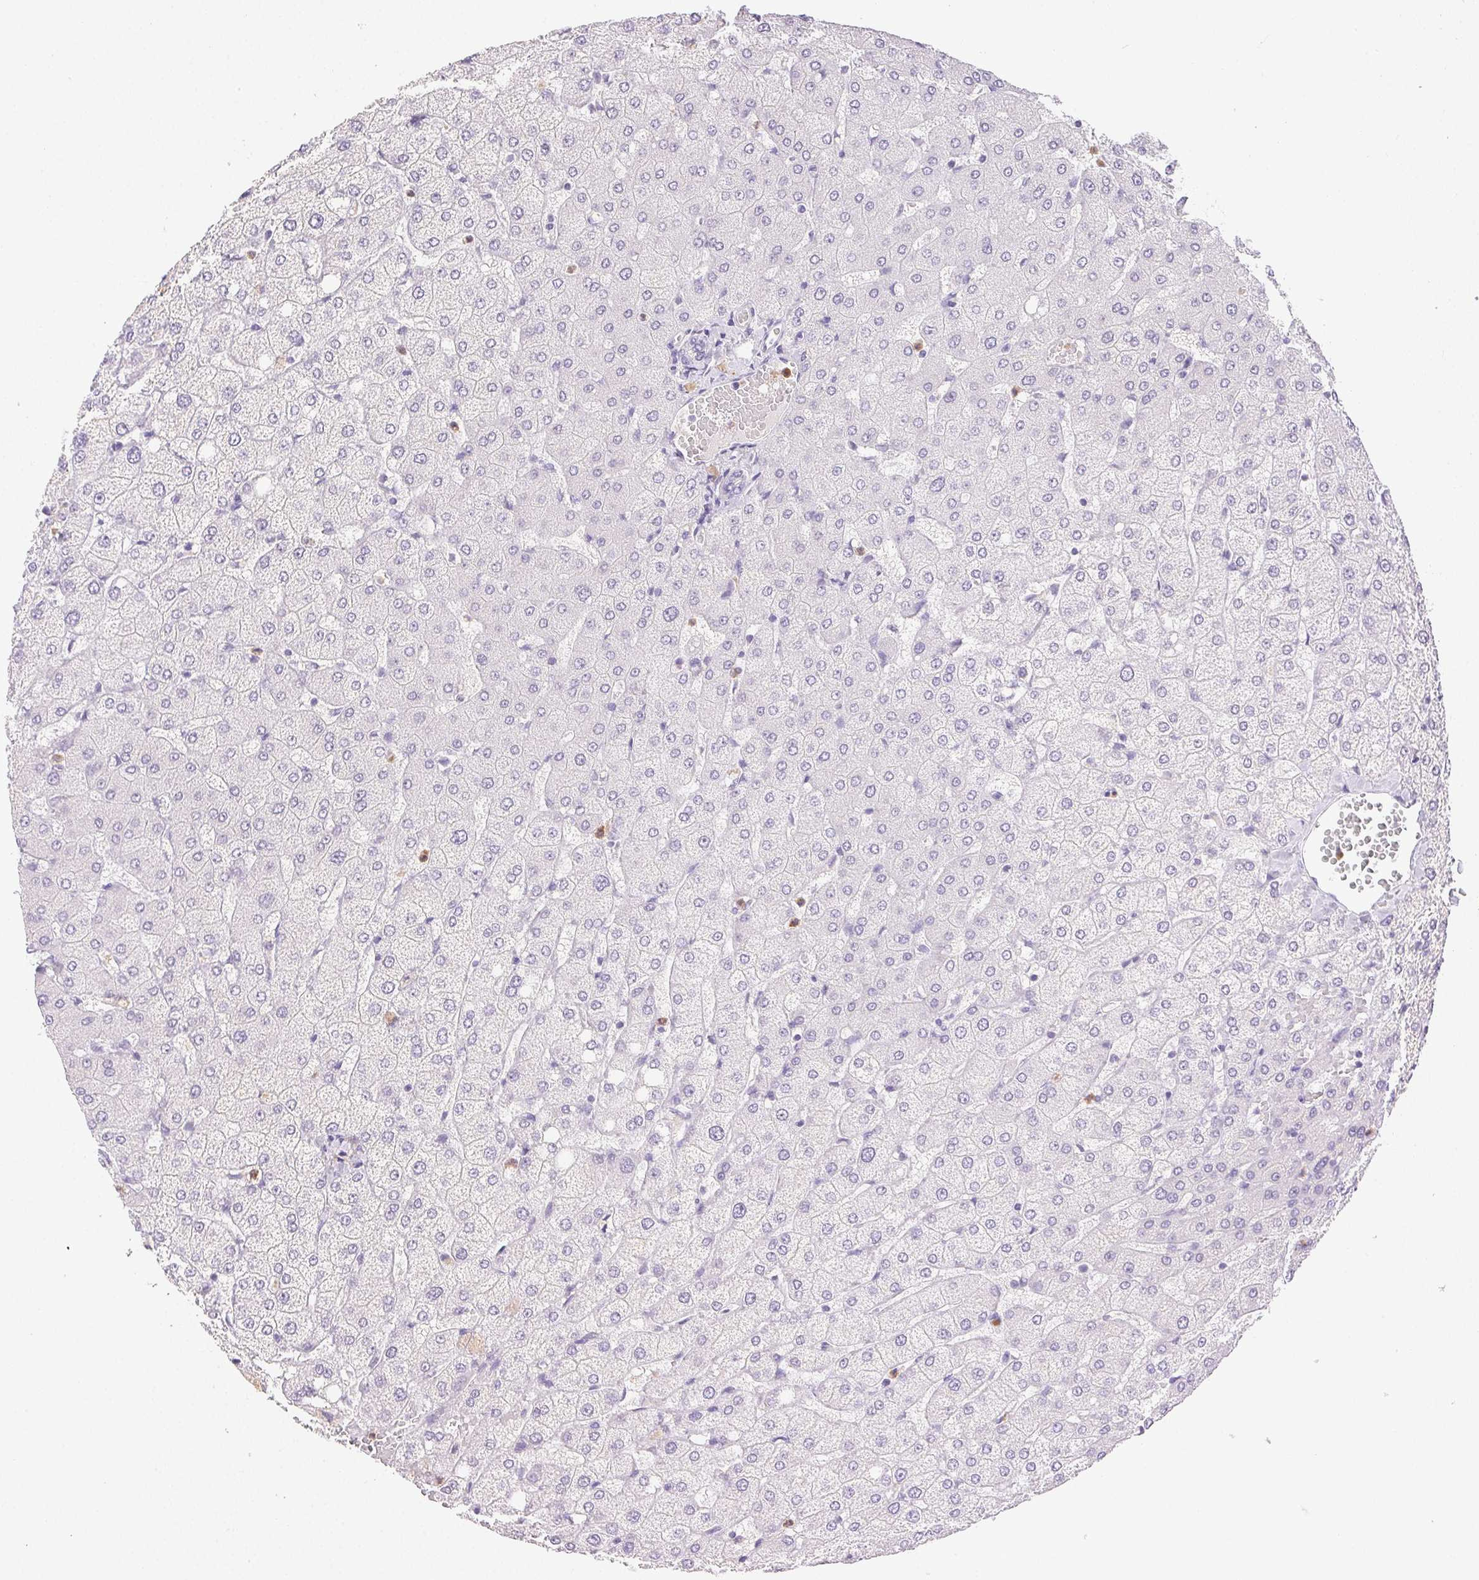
{"staining": {"intensity": "negative", "quantity": "none", "location": "none"}, "tissue": "liver", "cell_type": "Cholangiocytes", "image_type": "normal", "snomed": [{"axis": "morphology", "description": "Normal tissue, NOS"}, {"axis": "topography", "description": "Liver"}], "caption": "IHC photomicrograph of normal liver: human liver stained with DAB (3,3'-diaminobenzidine) shows no significant protein expression in cholangiocytes. (Immunohistochemistry, brightfield microscopy, high magnification).", "gene": "EMX2", "patient": {"sex": "female", "age": 54}}